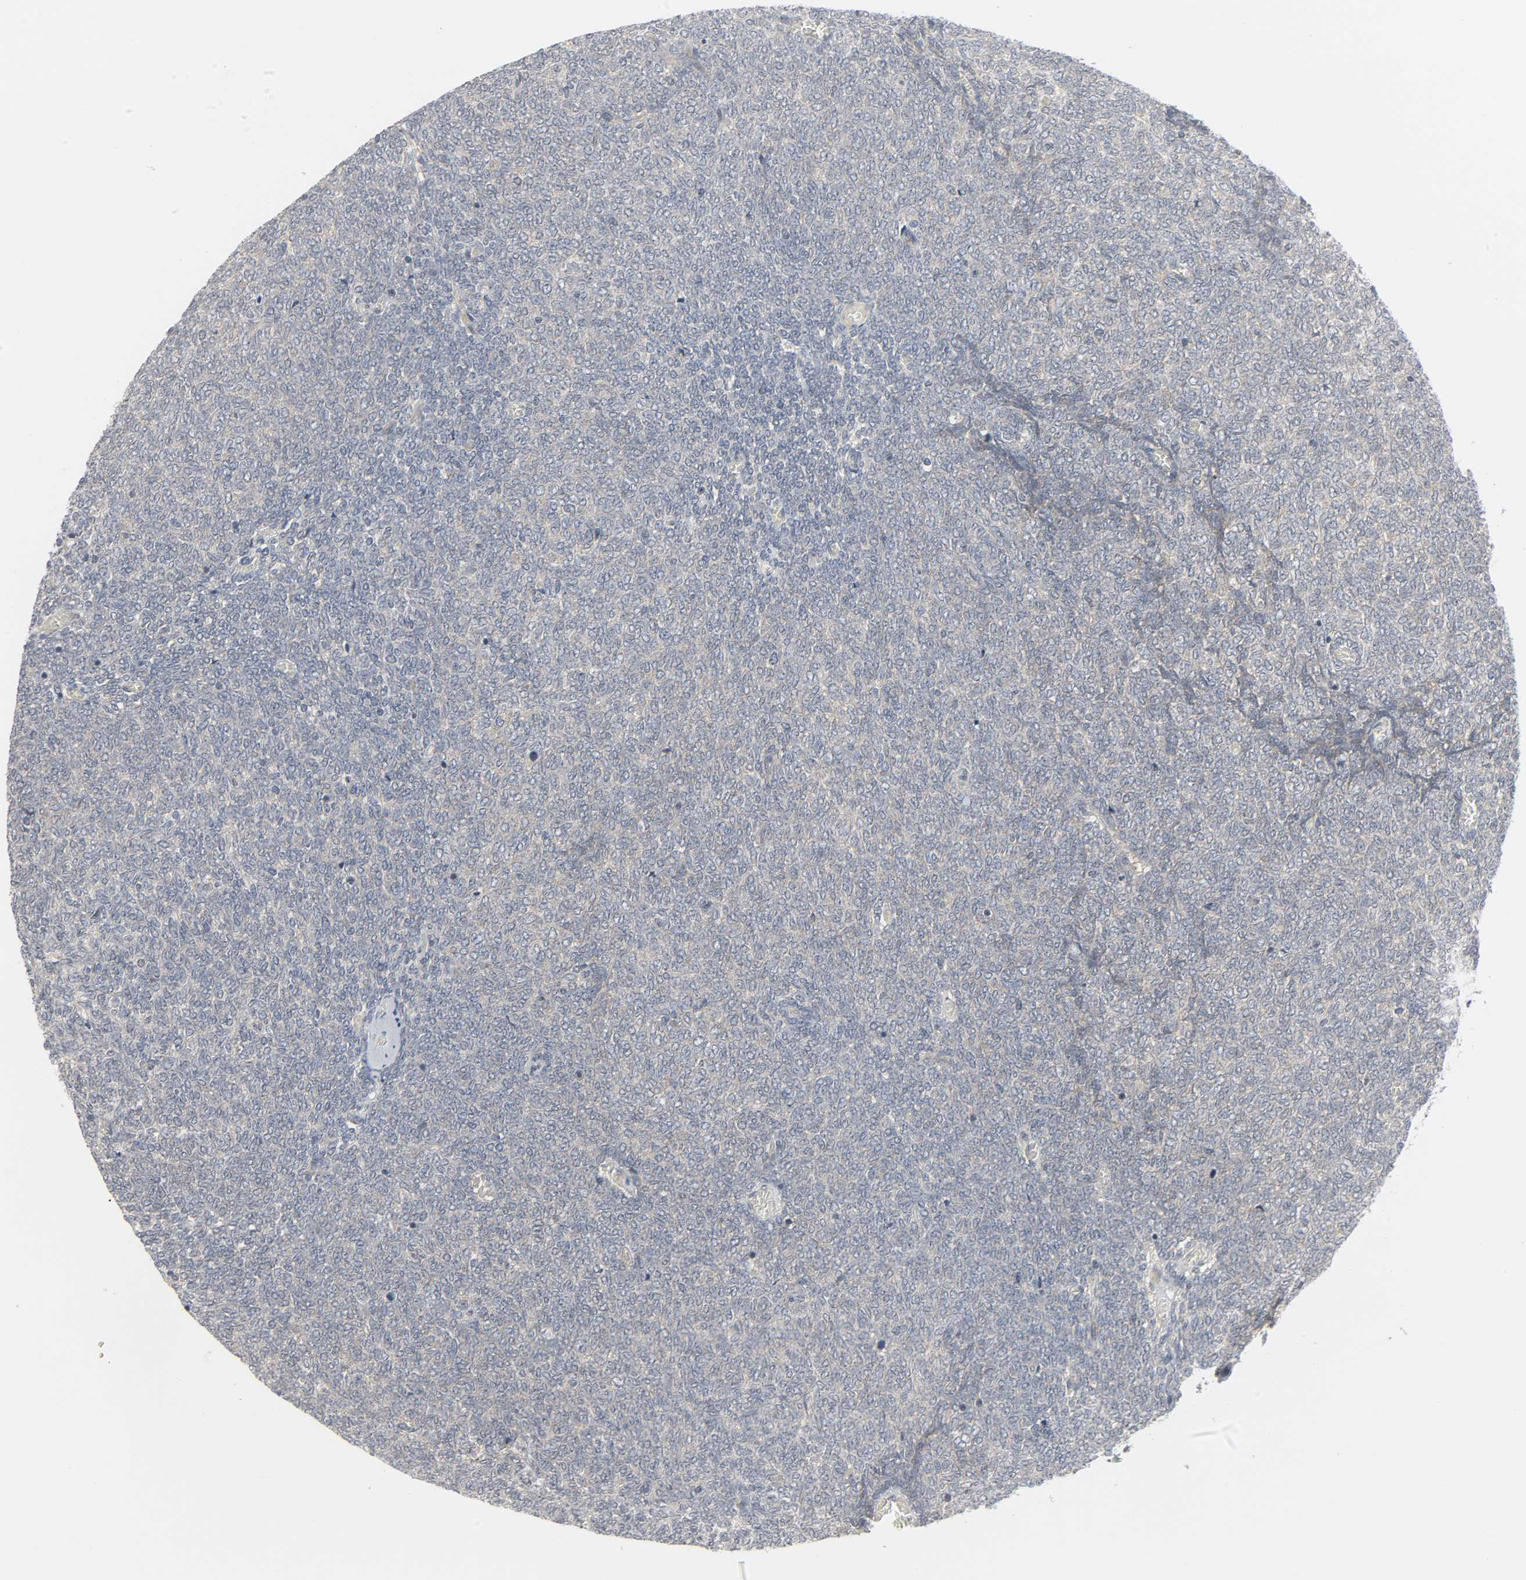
{"staining": {"intensity": "weak", "quantity": "25%-75%", "location": "cytoplasmic/membranous"}, "tissue": "renal cancer", "cell_type": "Tumor cells", "image_type": "cancer", "snomed": [{"axis": "morphology", "description": "Neoplasm, malignant, NOS"}, {"axis": "topography", "description": "Kidney"}], "caption": "Immunohistochemical staining of human renal cancer exhibits weak cytoplasmic/membranous protein staining in approximately 25%-75% of tumor cells. (IHC, brightfield microscopy, high magnification).", "gene": "CLIP1", "patient": {"sex": "male", "age": 28}}